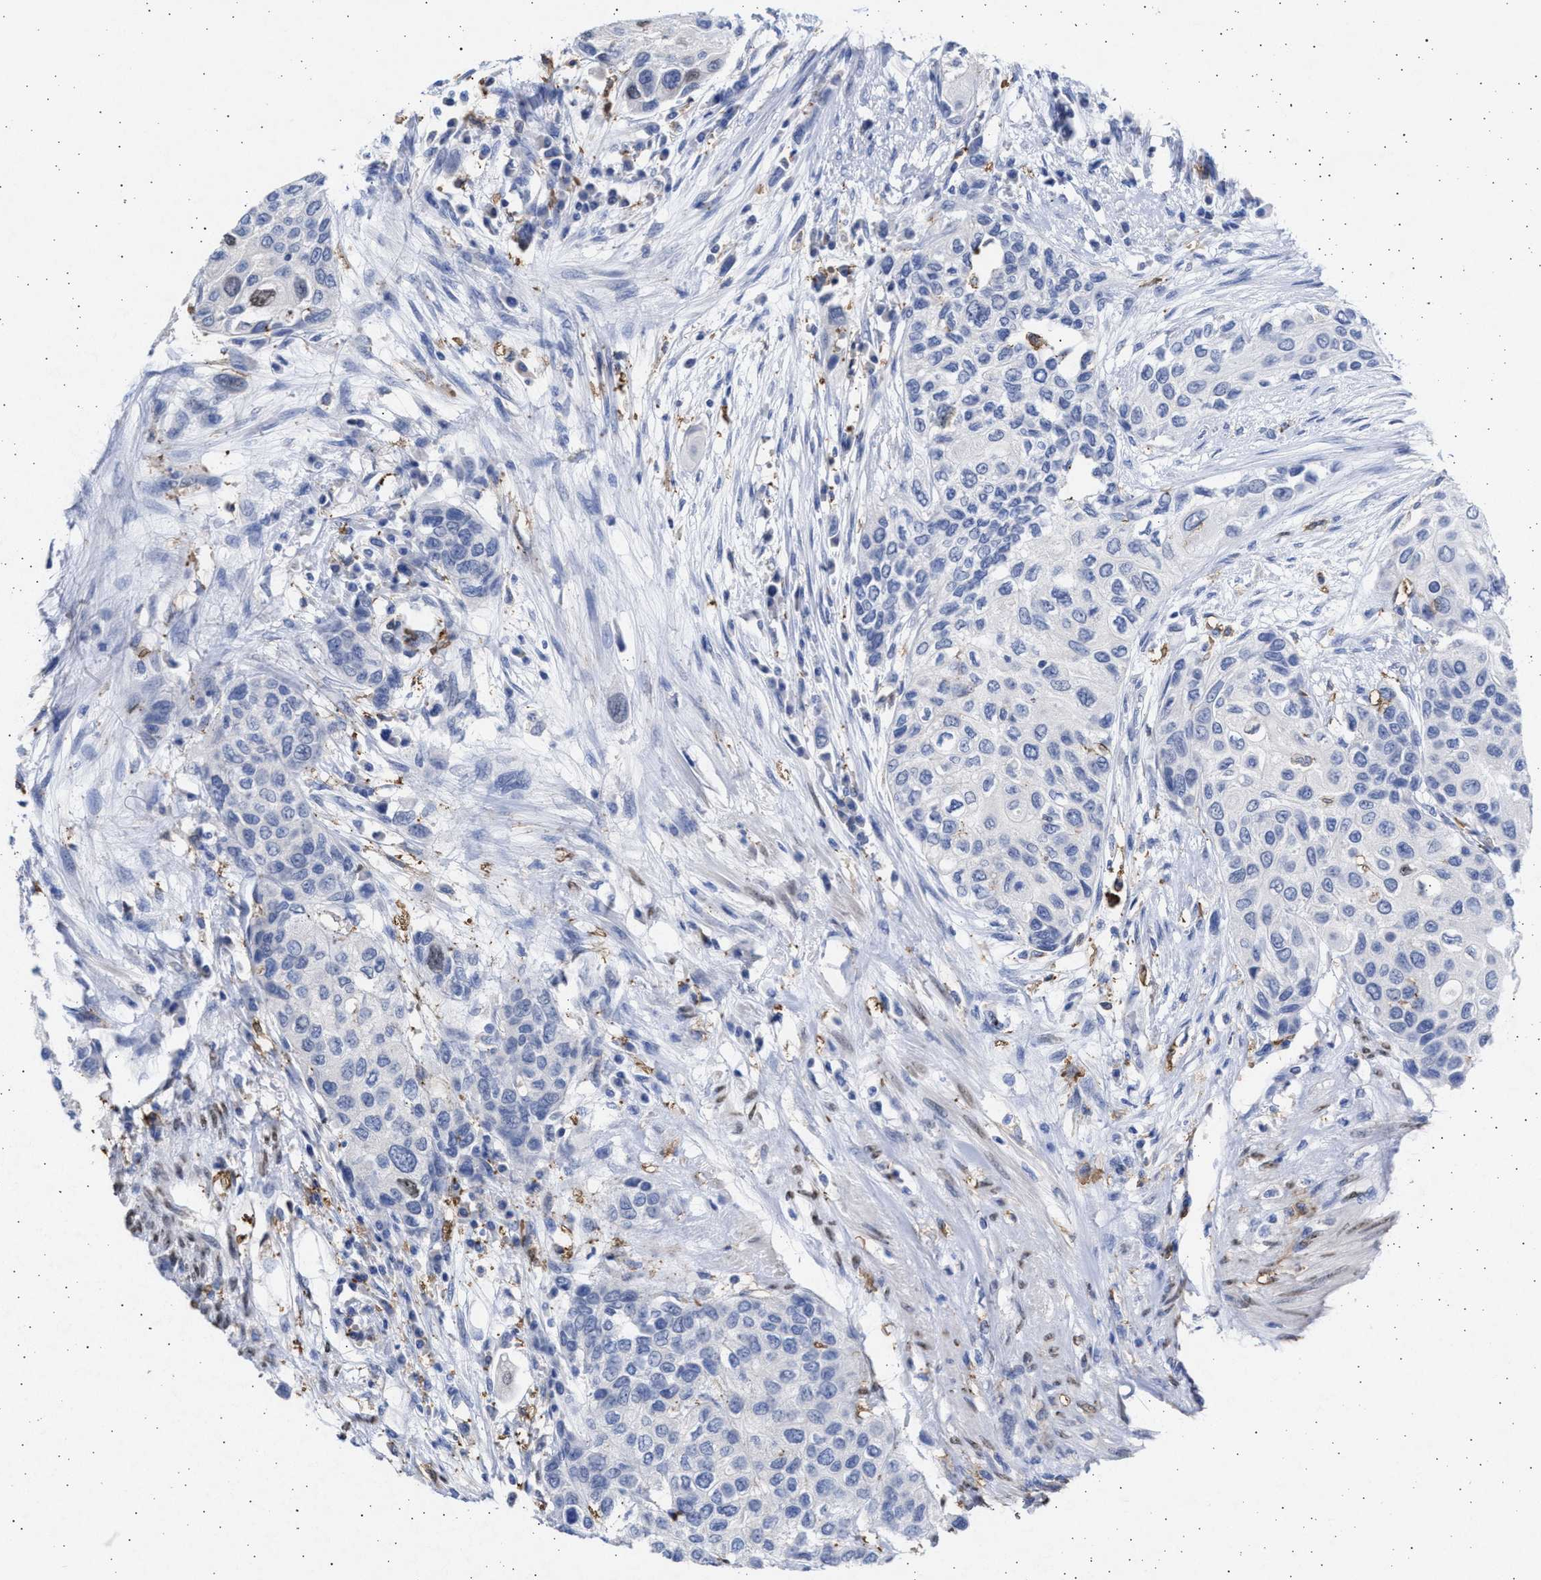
{"staining": {"intensity": "negative", "quantity": "none", "location": "none"}, "tissue": "urothelial cancer", "cell_type": "Tumor cells", "image_type": "cancer", "snomed": [{"axis": "morphology", "description": "Urothelial carcinoma, High grade"}, {"axis": "topography", "description": "Urinary bladder"}], "caption": "Urothelial carcinoma (high-grade) was stained to show a protein in brown. There is no significant expression in tumor cells.", "gene": "FCER1A", "patient": {"sex": "female", "age": 56}}